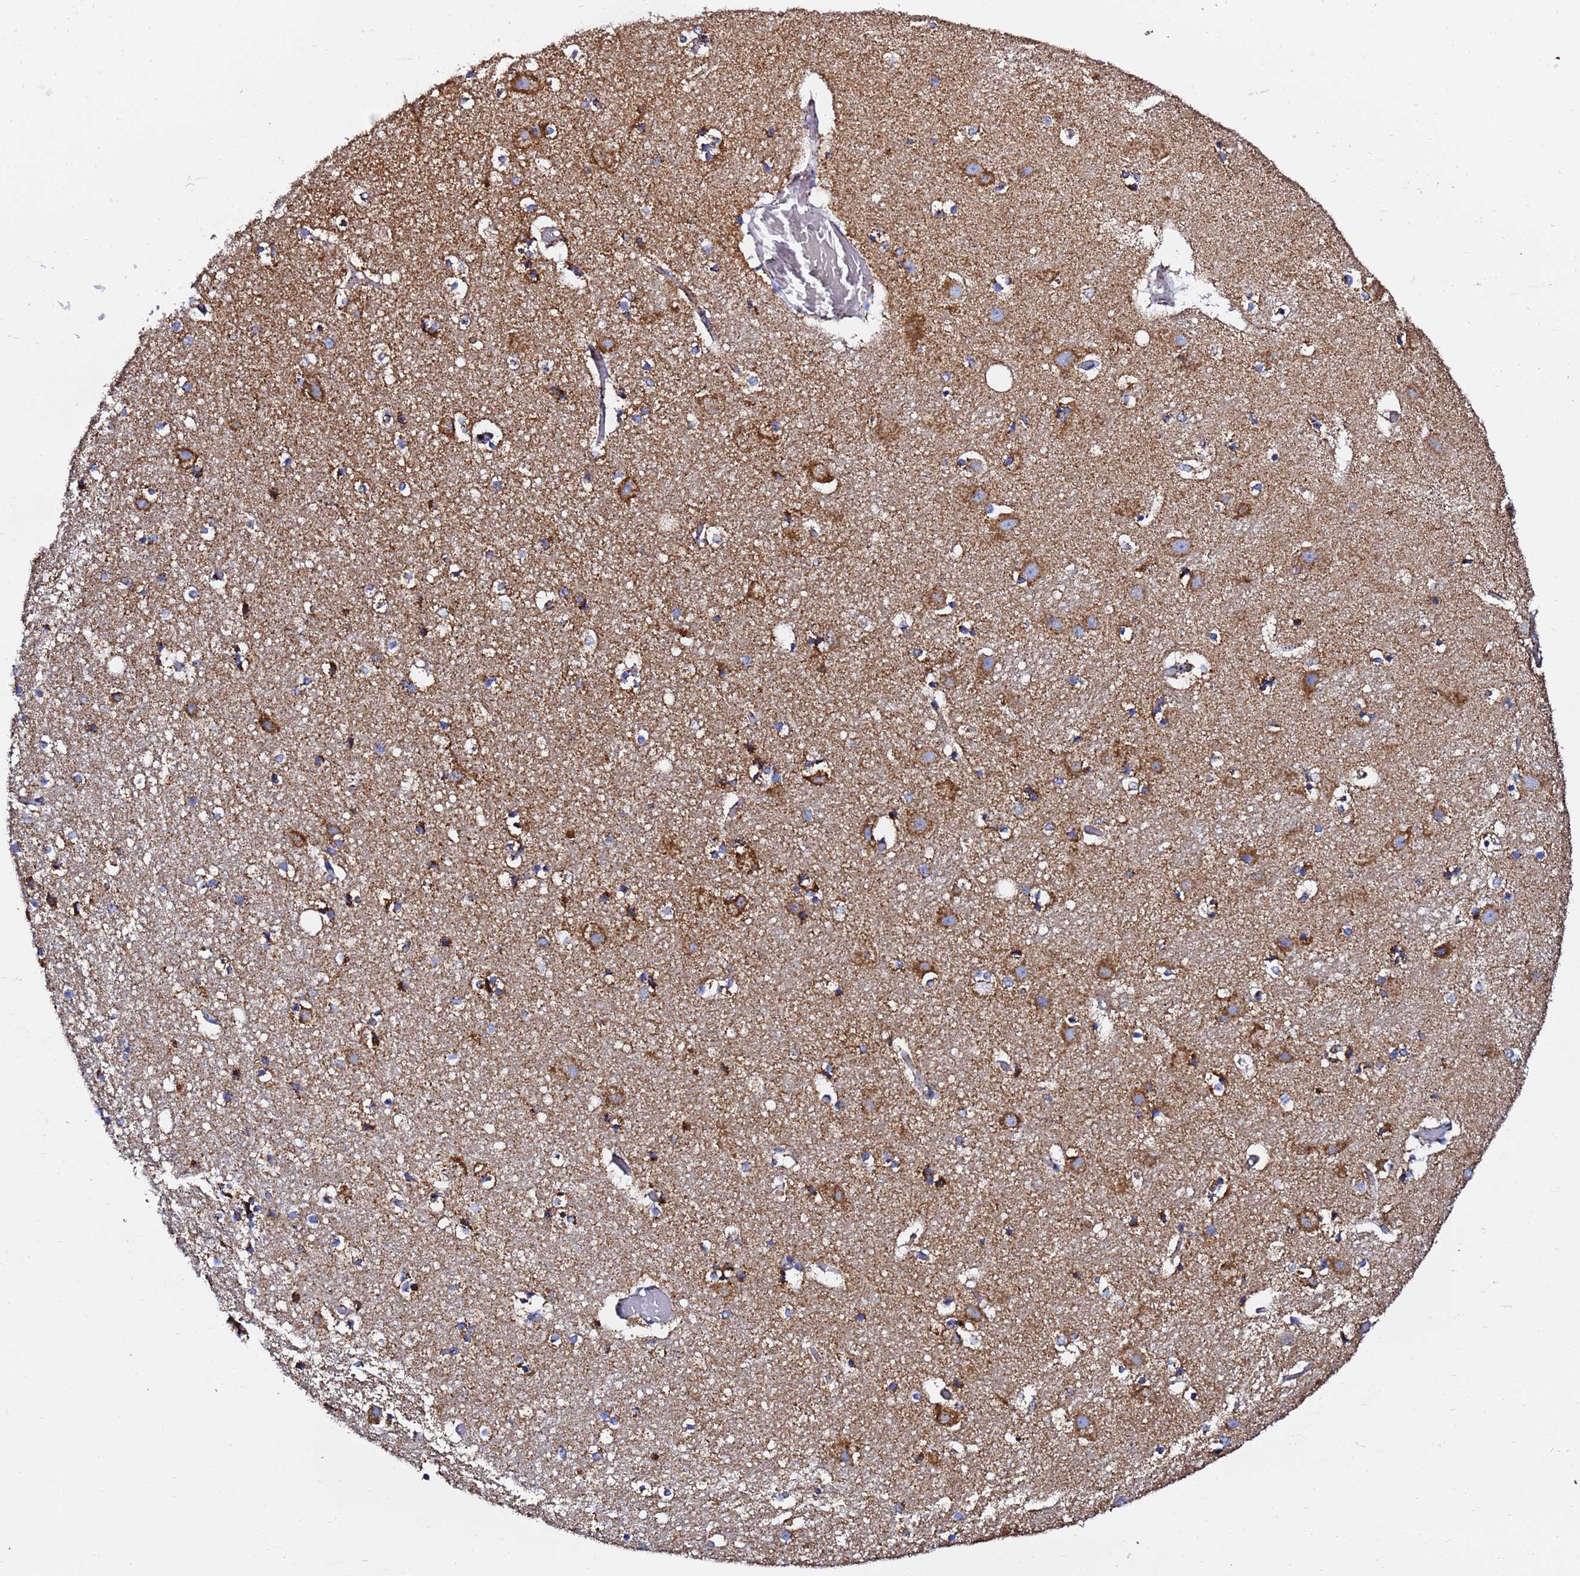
{"staining": {"intensity": "strong", "quantity": "<25%", "location": "cytoplasmic/membranous"}, "tissue": "hippocampus", "cell_type": "Glial cells", "image_type": "normal", "snomed": [{"axis": "morphology", "description": "Normal tissue, NOS"}, {"axis": "topography", "description": "Hippocampus"}], "caption": "Immunohistochemistry (DAB (3,3'-diaminobenzidine)) staining of normal hippocampus reveals strong cytoplasmic/membranous protein staining in about <25% of glial cells.", "gene": "PHB2", "patient": {"sex": "female", "age": 52}}